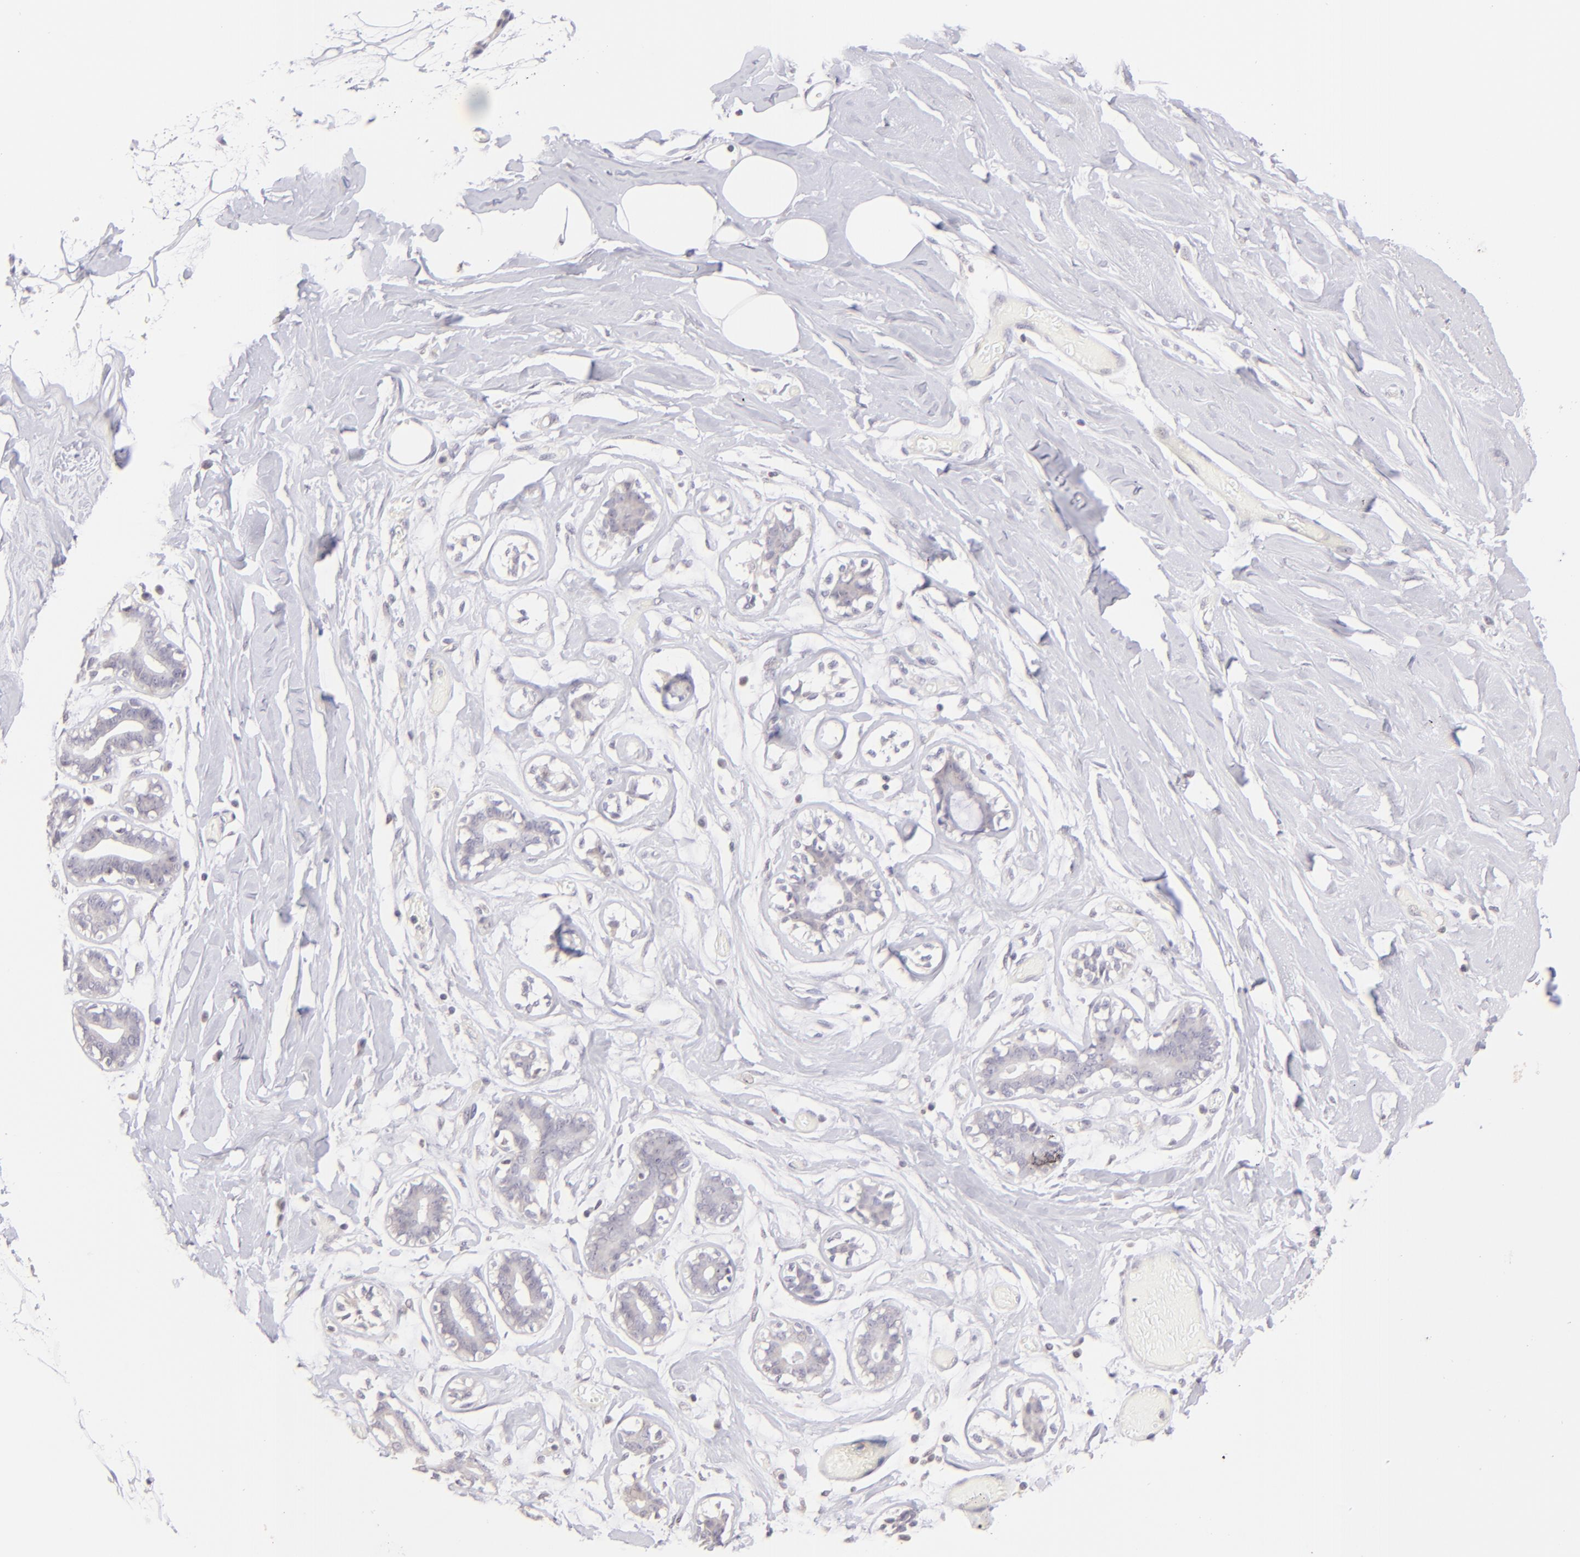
{"staining": {"intensity": "negative", "quantity": "none", "location": "none"}, "tissue": "breast", "cell_type": "Adipocytes", "image_type": "normal", "snomed": [{"axis": "morphology", "description": "Normal tissue, NOS"}, {"axis": "morphology", "description": "Fibrosis, NOS"}, {"axis": "topography", "description": "Breast"}], "caption": "Image shows no protein staining in adipocytes of normal breast.", "gene": "MAGEA1", "patient": {"sex": "female", "age": 39}}